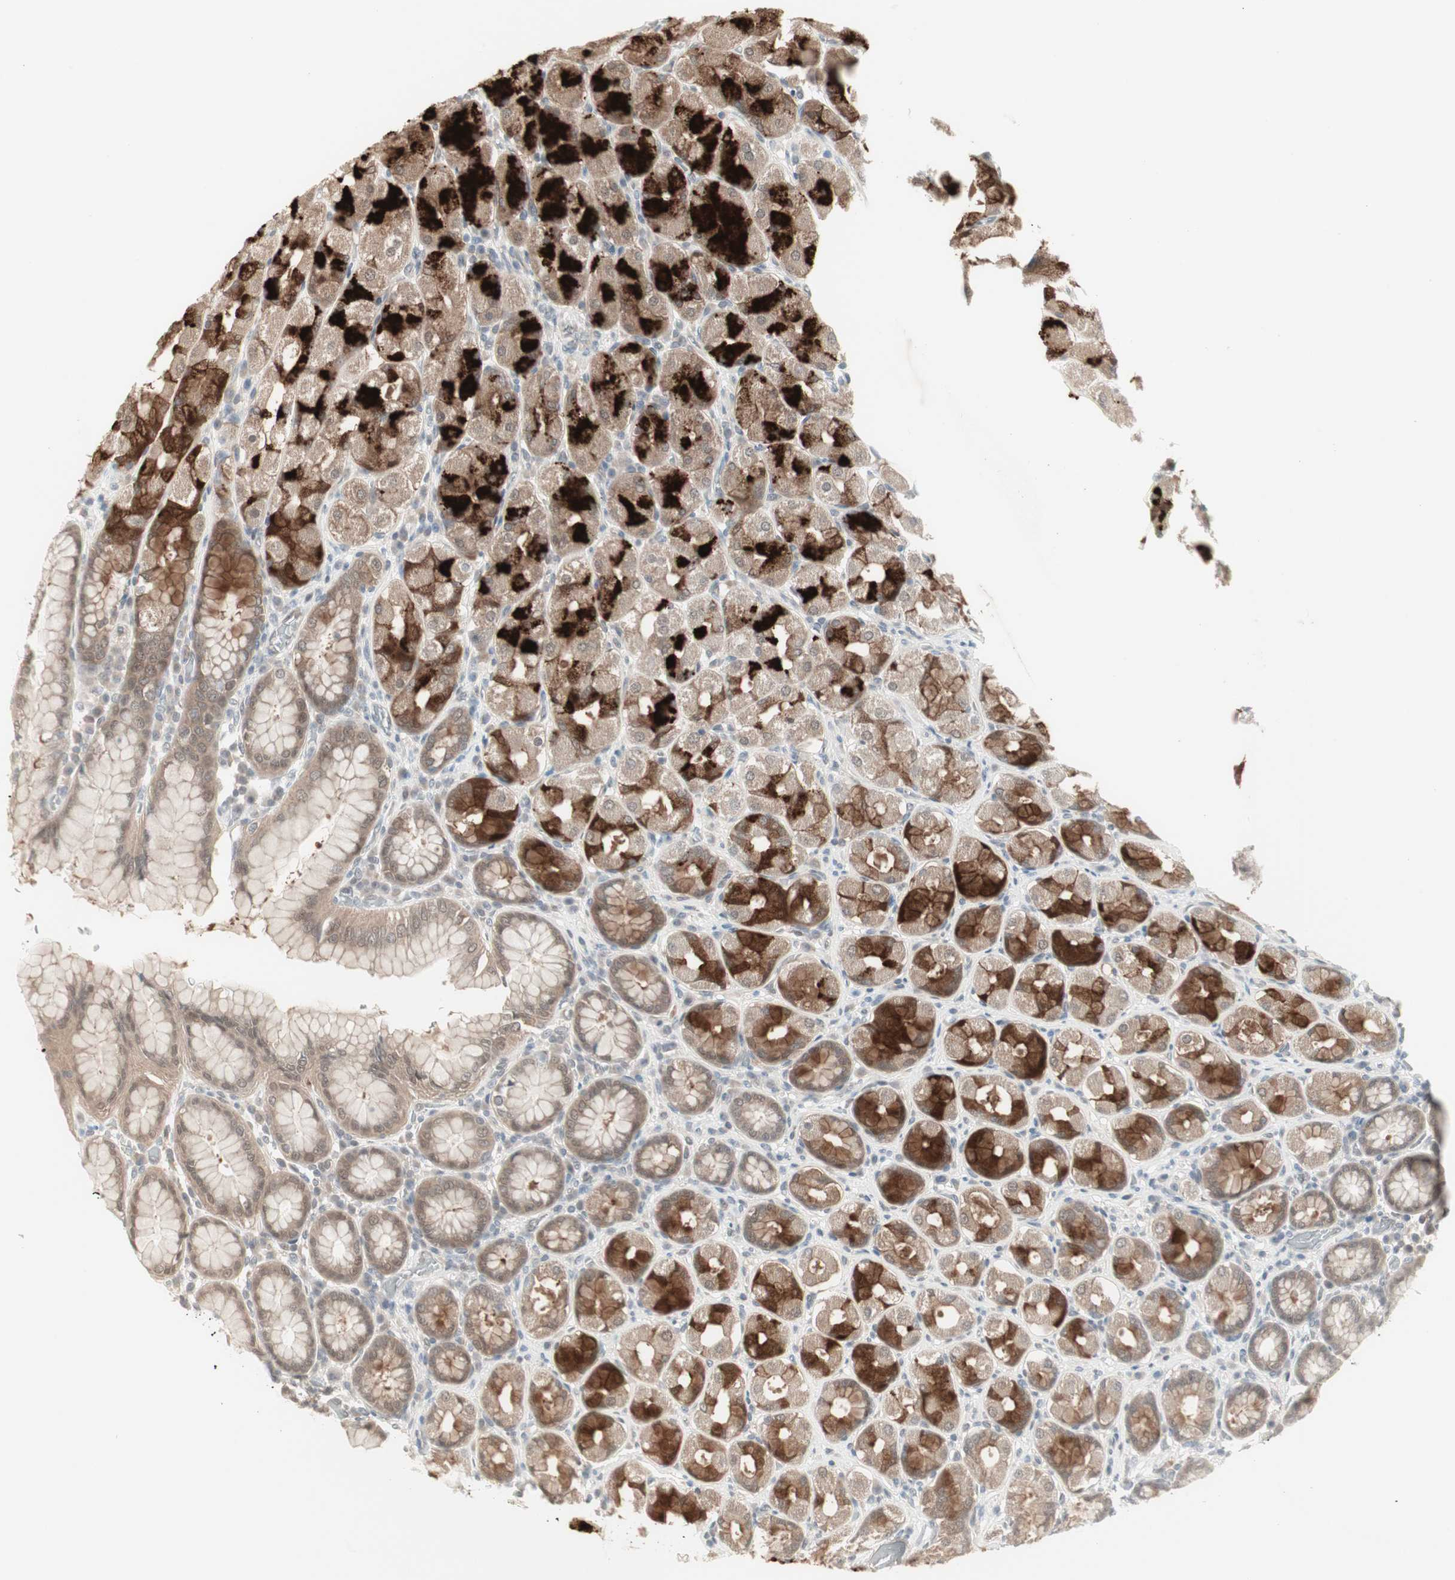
{"staining": {"intensity": "strong", "quantity": ">75%", "location": "cytoplasmic/membranous"}, "tissue": "stomach", "cell_type": "Glandular cells", "image_type": "normal", "snomed": [{"axis": "morphology", "description": "Normal tissue, NOS"}, {"axis": "topography", "description": "Stomach, upper"}], "caption": "Strong cytoplasmic/membranous protein expression is seen in about >75% of glandular cells in stomach. (Stains: DAB (3,3'-diaminobenzidine) in brown, nuclei in blue, Microscopy: brightfield microscopy at high magnification).", "gene": "PTPA", "patient": {"sex": "male", "age": 68}}